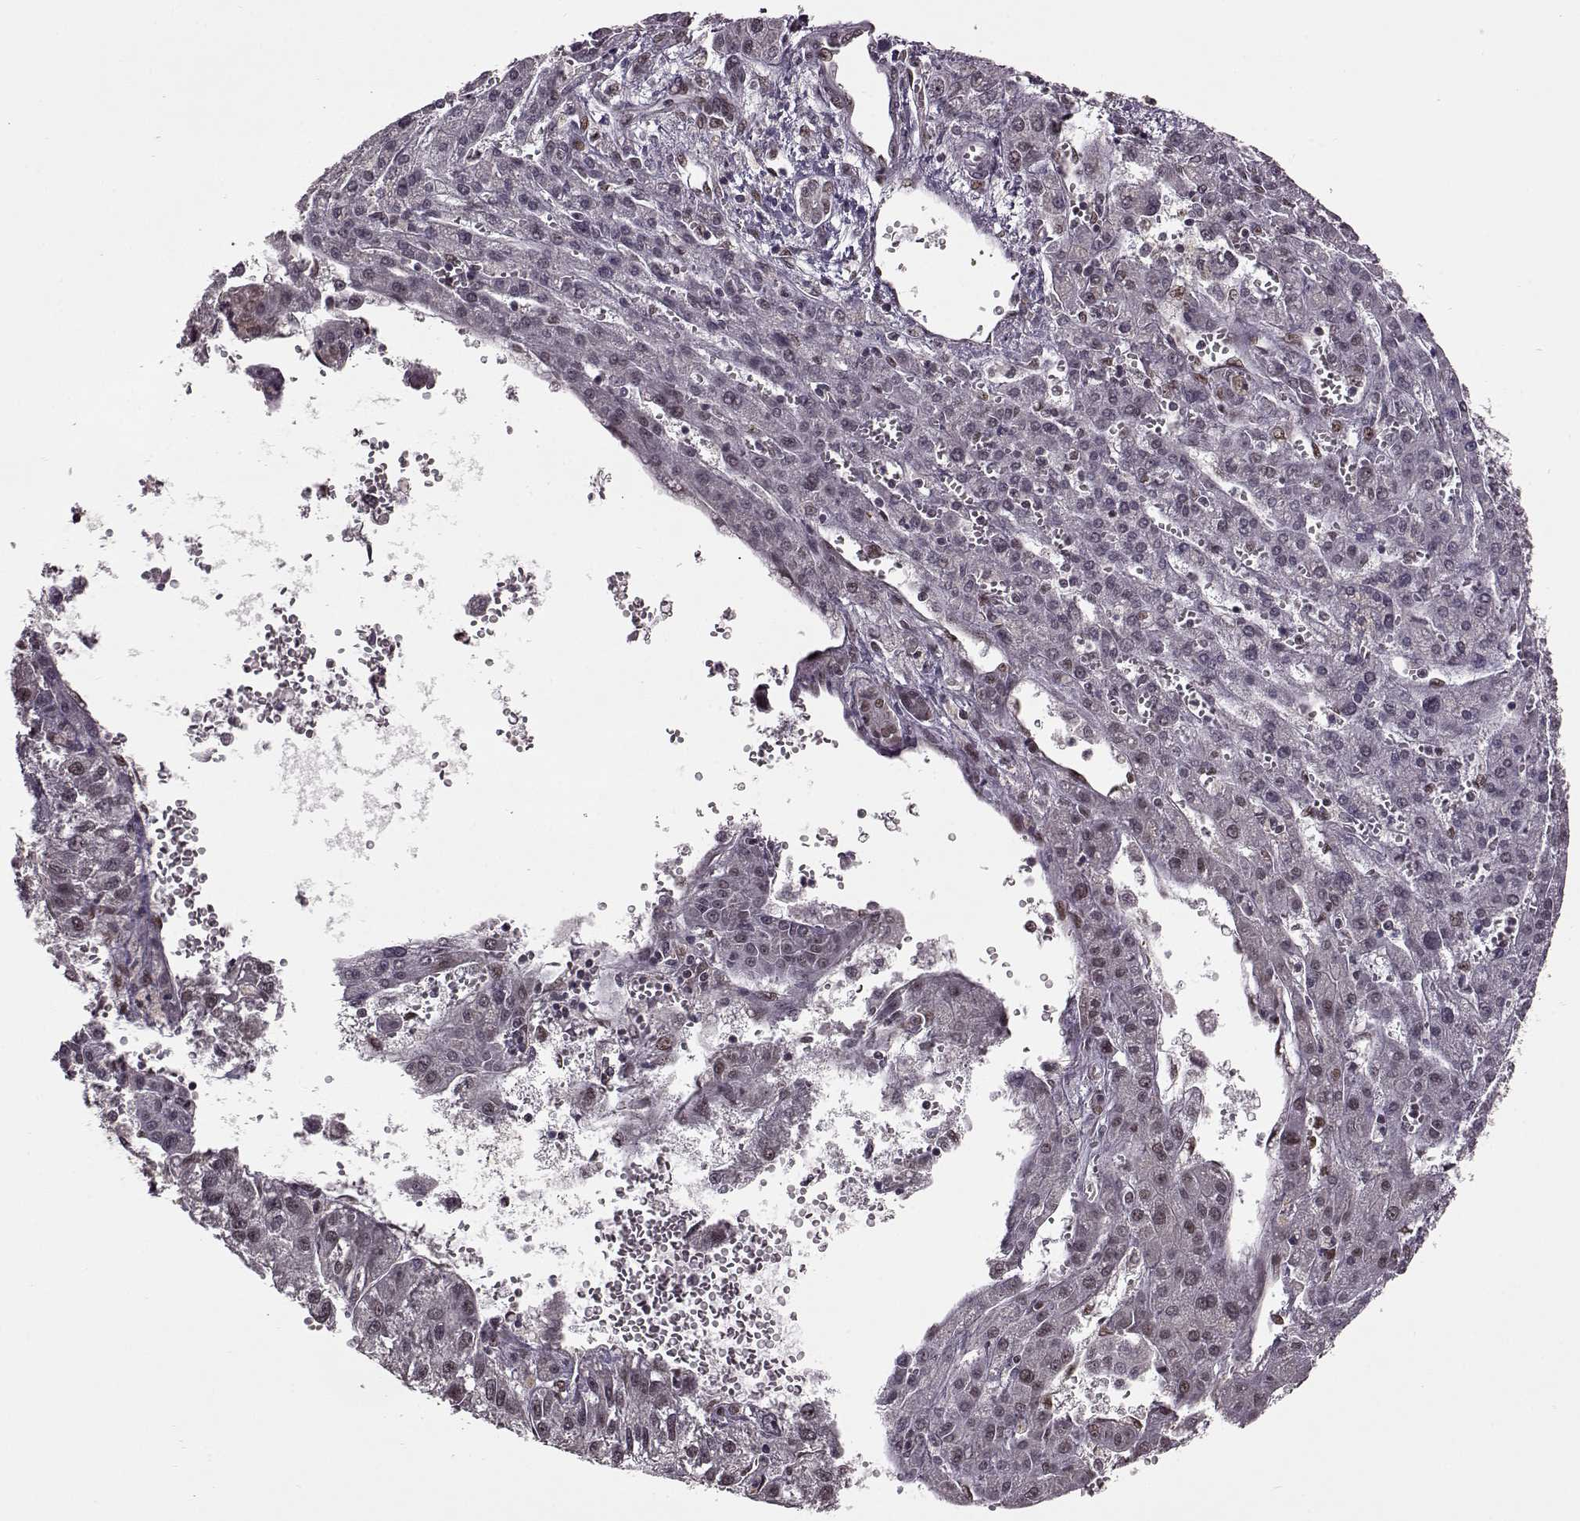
{"staining": {"intensity": "weak", "quantity": "25%-75%", "location": "nuclear"}, "tissue": "liver cancer", "cell_type": "Tumor cells", "image_type": "cancer", "snomed": [{"axis": "morphology", "description": "Carcinoma, Hepatocellular, NOS"}, {"axis": "topography", "description": "Liver"}], "caption": "Immunohistochemical staining of human liver cancer (hepatocellular carcinoma) shows low levels of weak nuclear protein positivity in about 25%-75% of tumor cells.", "gene": "FTO", "patient": {"sex": "female", "age": 70}}